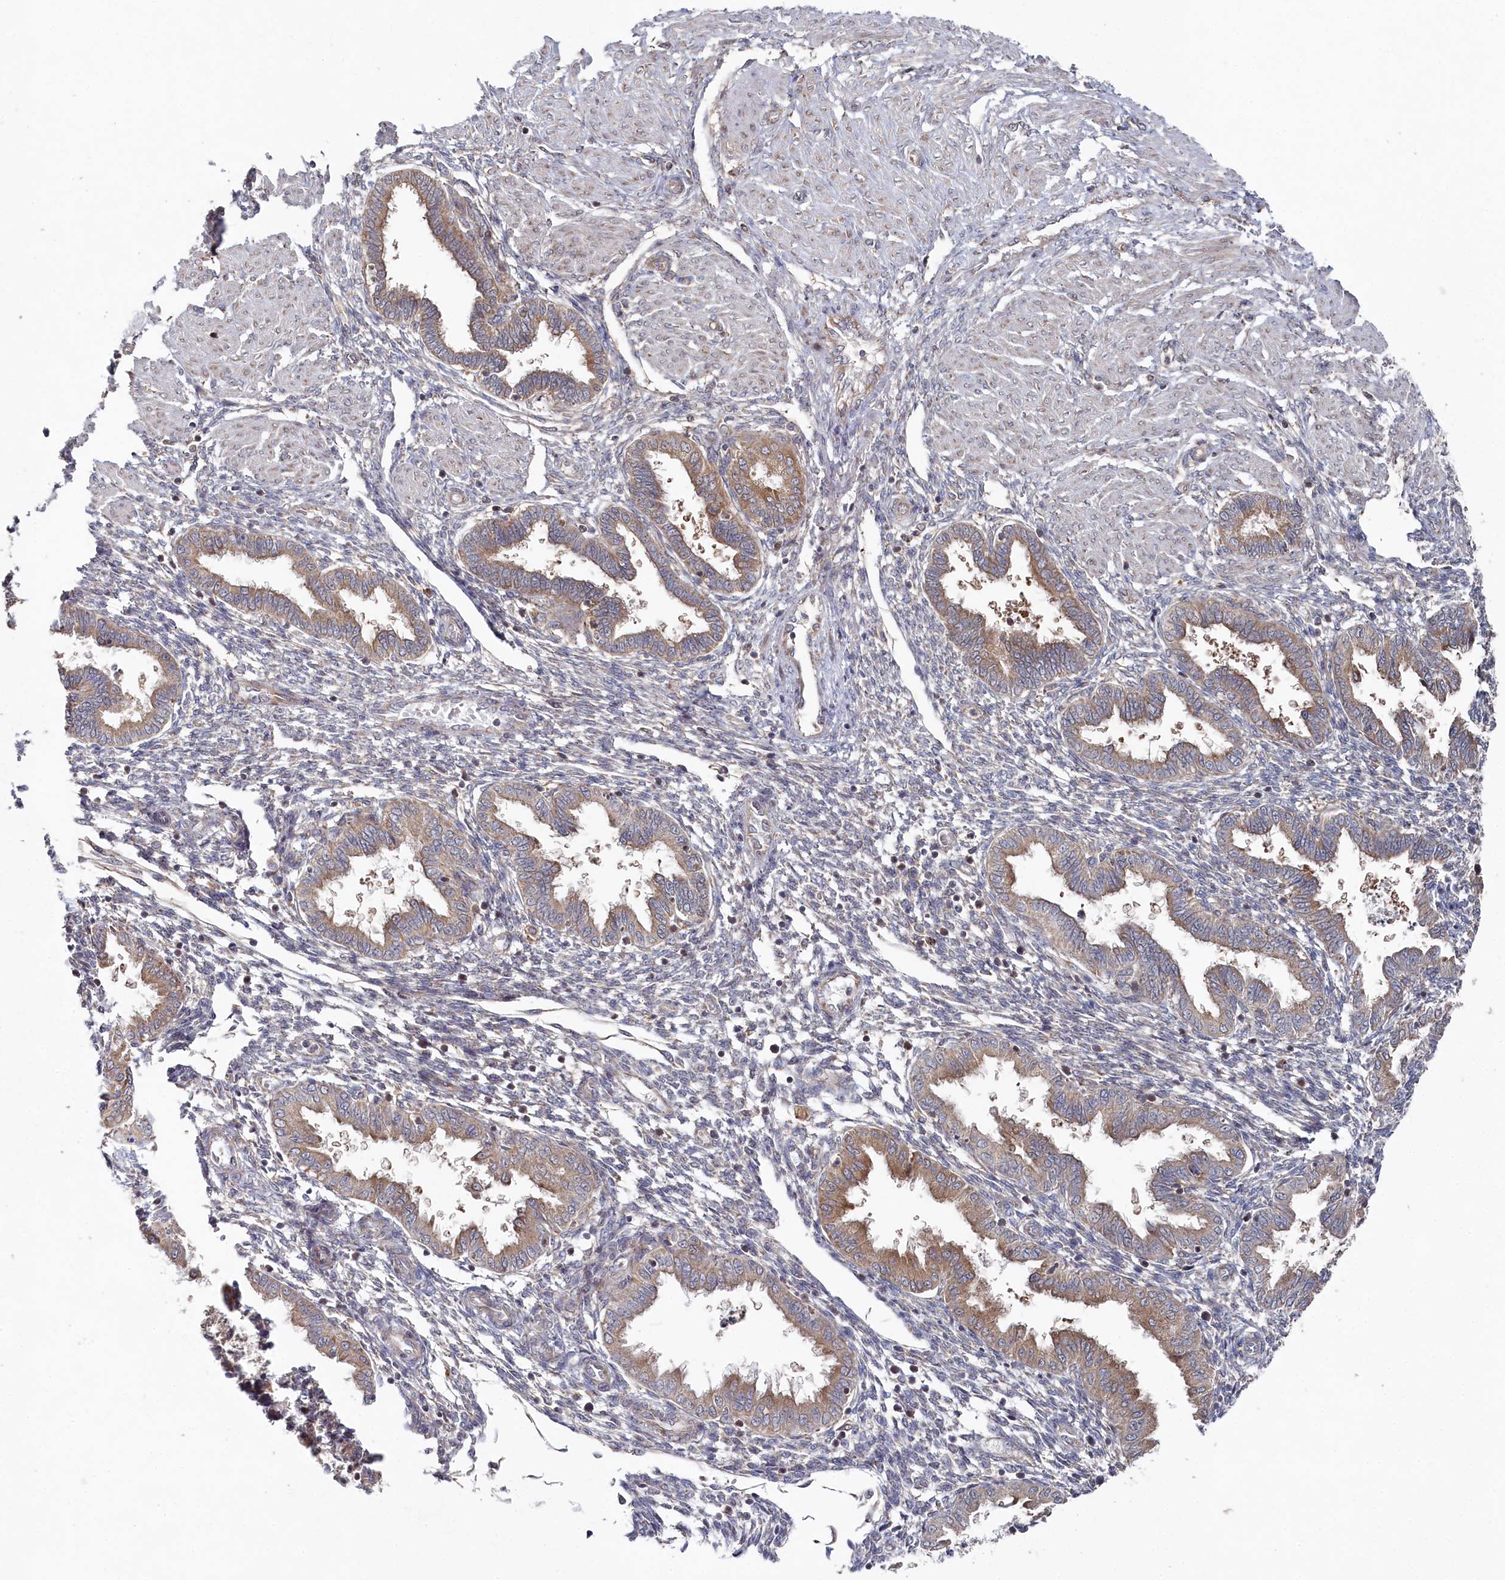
{"staining": {"intensity": "weak", "quantity": "<25%", "location": "cytoplasmic/membranous"}, "tissue": "endometrium", "cell_type": "Cells in endometrial stroma", "image_type": "normal", "snomed": [{"axis": "morphology", "description": "Normal tissue, NOS"}, {"axis": "topography", "description": "Endometrium"}], "caption": "Cells in endometrial stroma show no significant staining in normal endometrium. Brightfield microscopy of immunohistochemistry (IHC) stained with DAB (brown) and hematoxylin (blue), captured at high magnification.", "gene": "WAPL", "patient": {"sex": "female", "age": 33}}